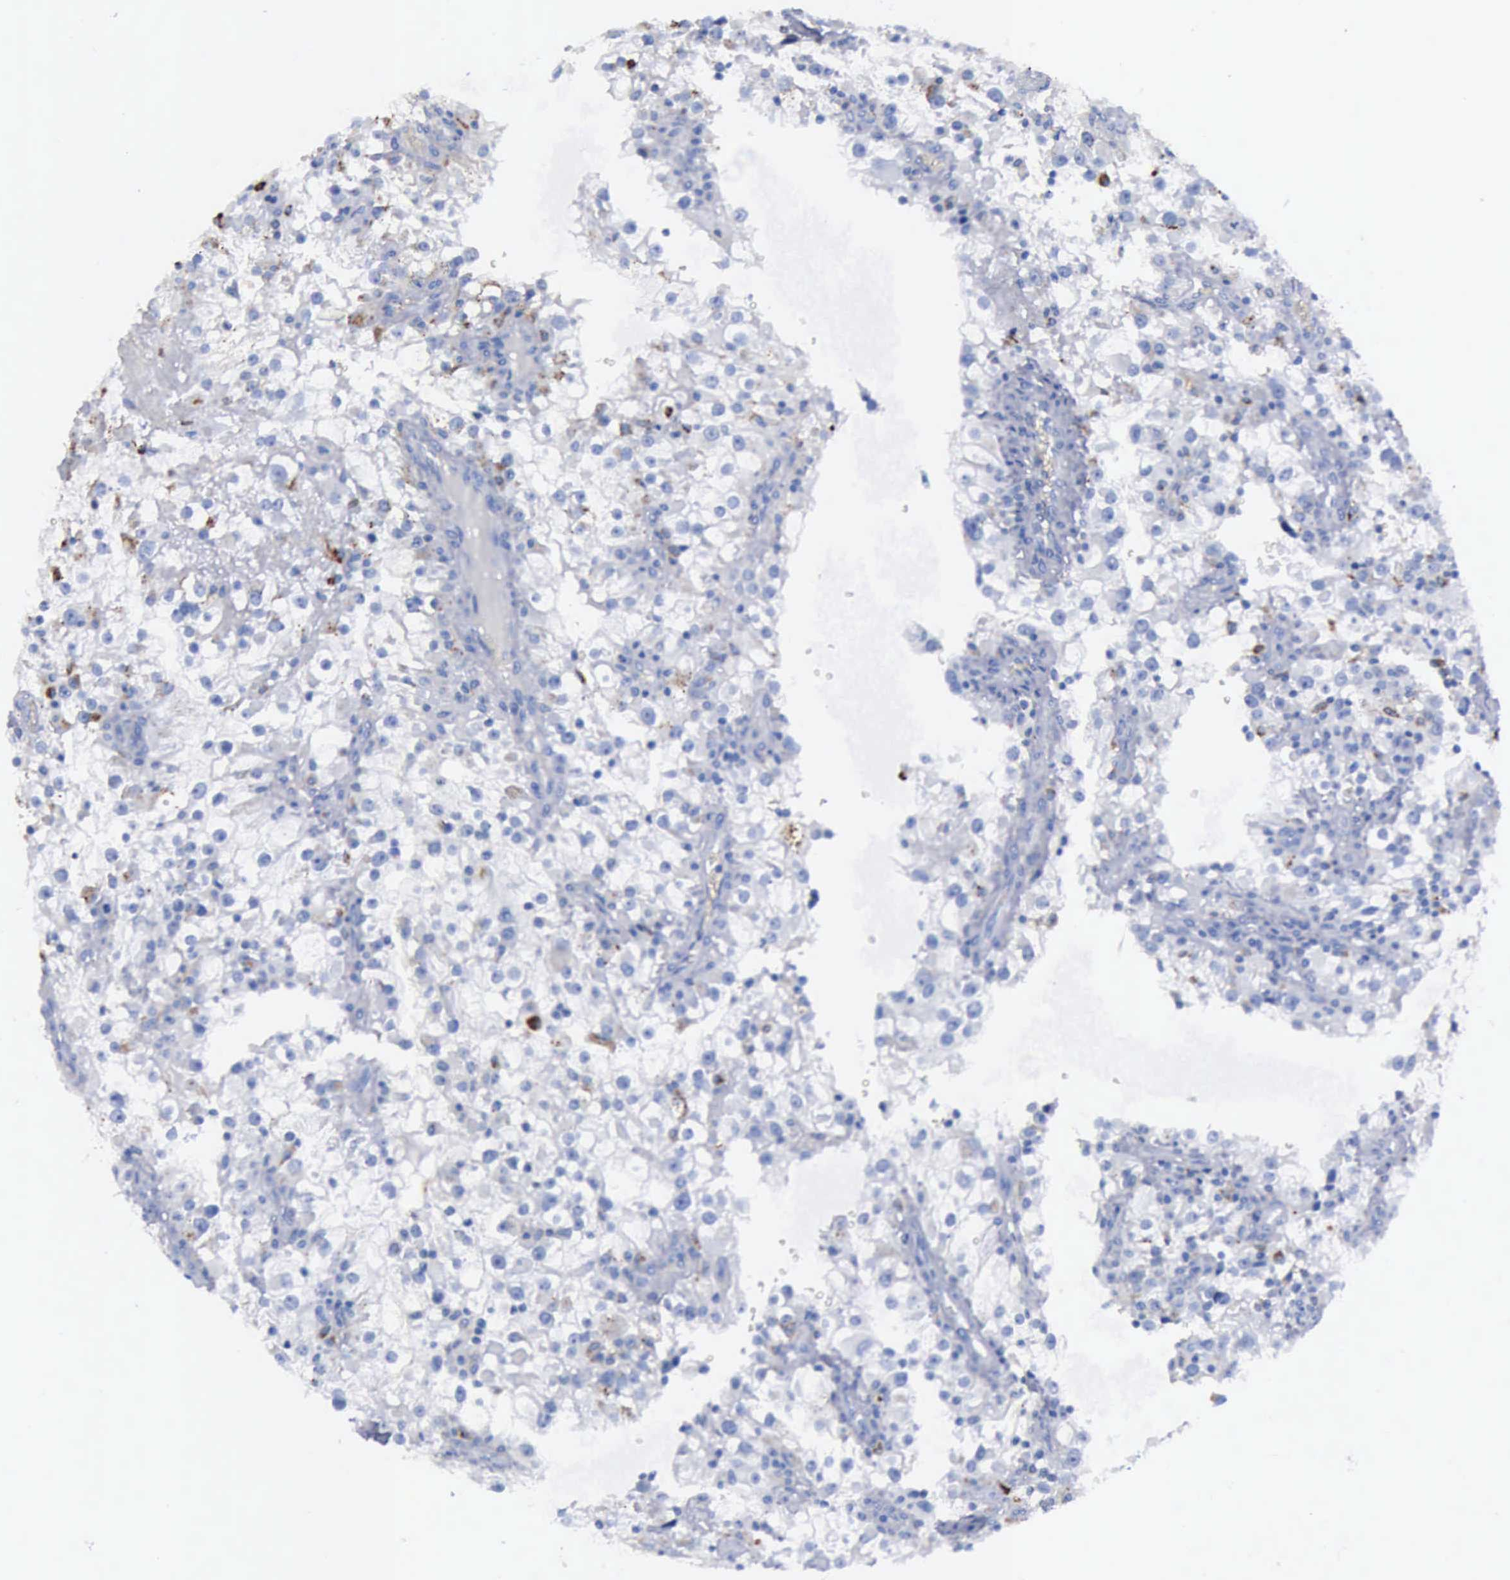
{"staining": {"intensity": "weak", "quantity": "<25%", "location": "cytoplasmic/membranous"}, "tissue": "renal cancer", "cell_type": "Tumor cells", "image_type": "cancer", "snomed": [{"axis": "morphology", "description": "Adenocarcinoma, NOS"}, {"axis": "topography", "description": "Kidney"}], "caption": "Photomicrograph shows no significant protein positivity in tumor cells of renal cancer (adenocarcinoma).", "gene": "CTSD", "patient": {"sex": "female", "age": 52}}